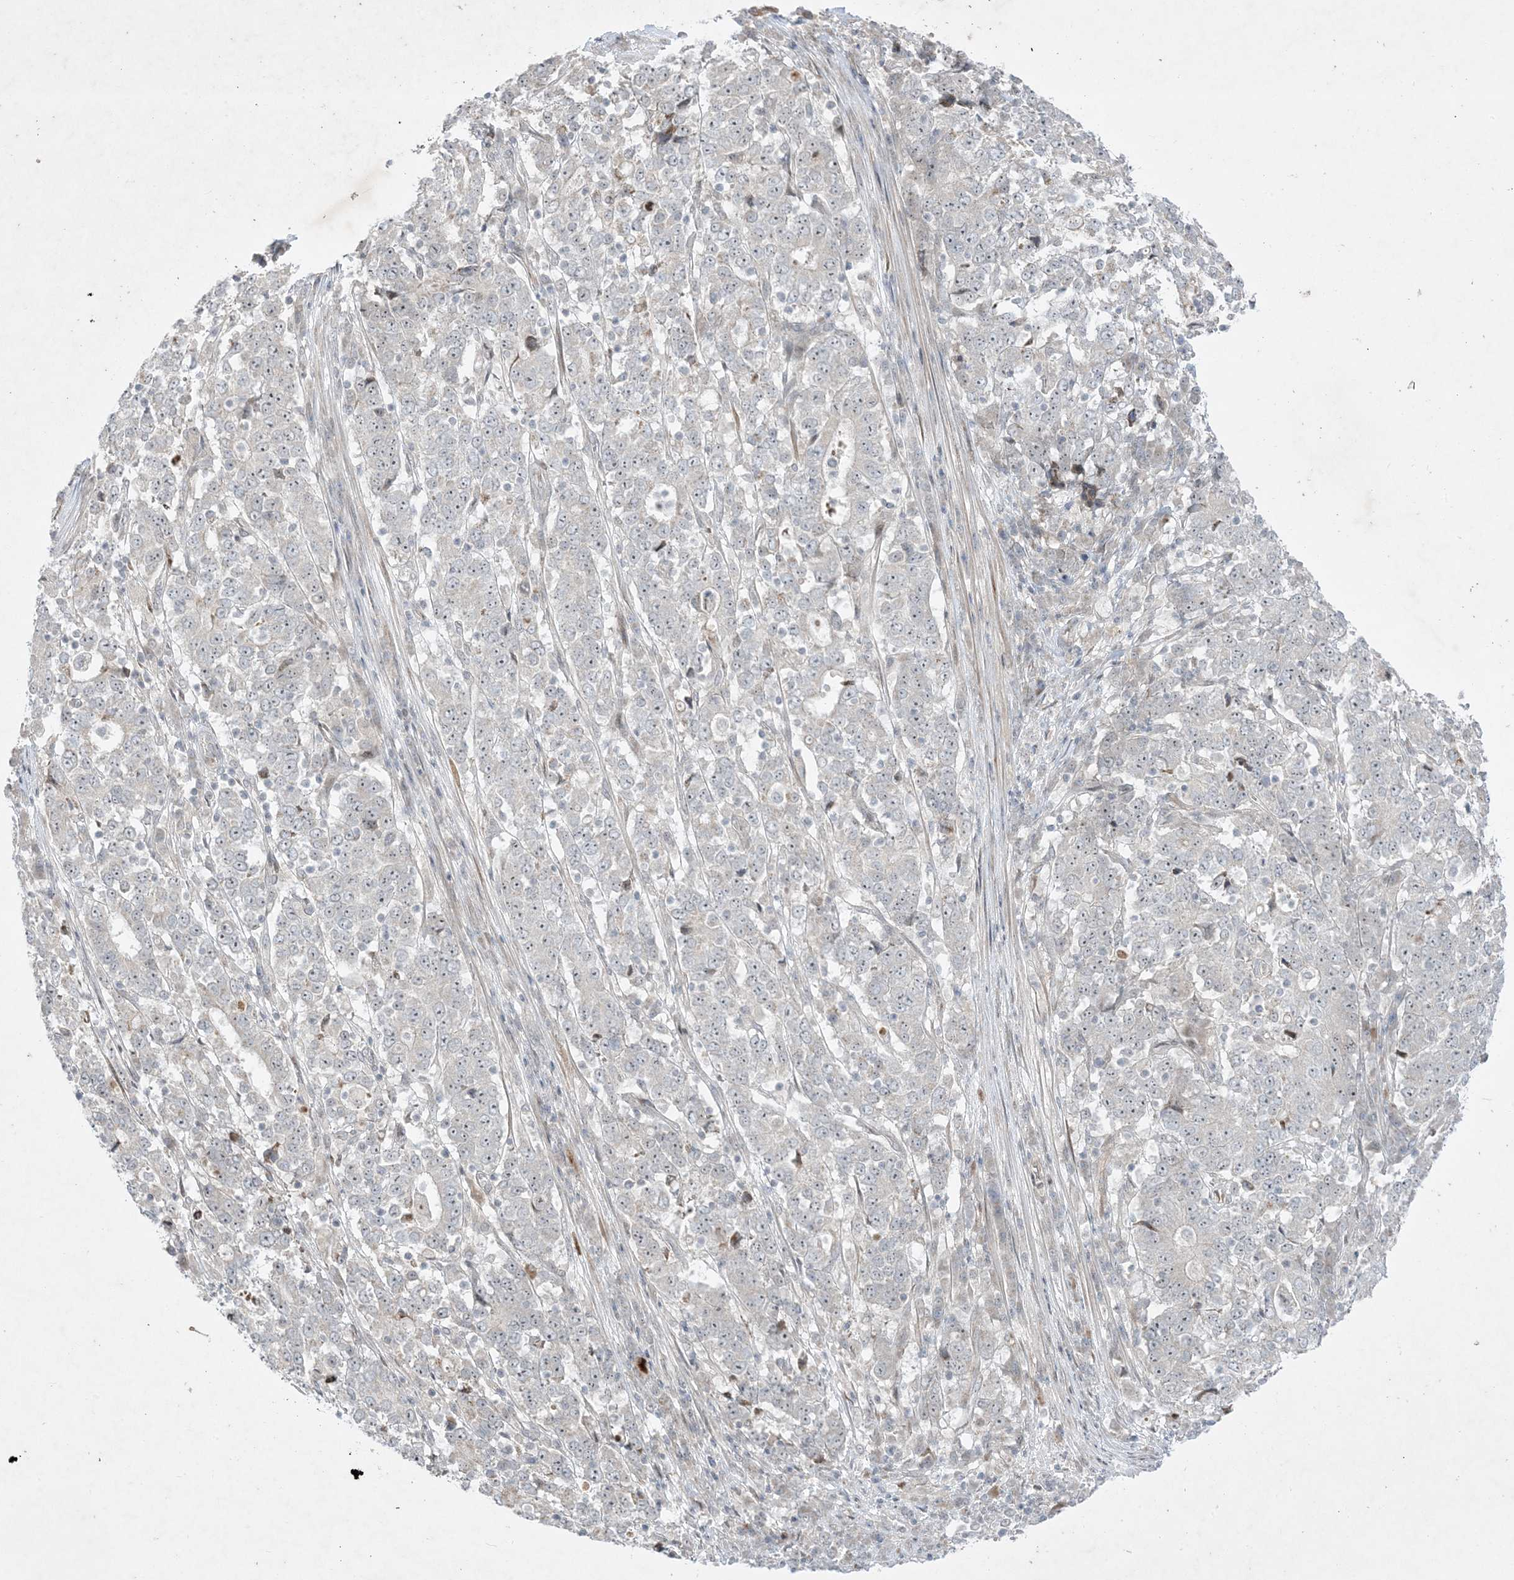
{"staining": {"intensity": "weak", "quantity": "<25%", "location": "nuclear"}, "tissue": "stomach cancer", "cell_type": "Tumor cells", "image_type": "cancer", "snomed": [{"axis": "morphology", "description": "Adenocarcinoma, NOS"}, {"axis": "topography", "description": "Stomach"}], "caption": "Tumor cells are negative for protein expression in human stomach adenocarcinoma.", "gene": "SOGA3", "patient": {"sex": "male", "age": 59}}